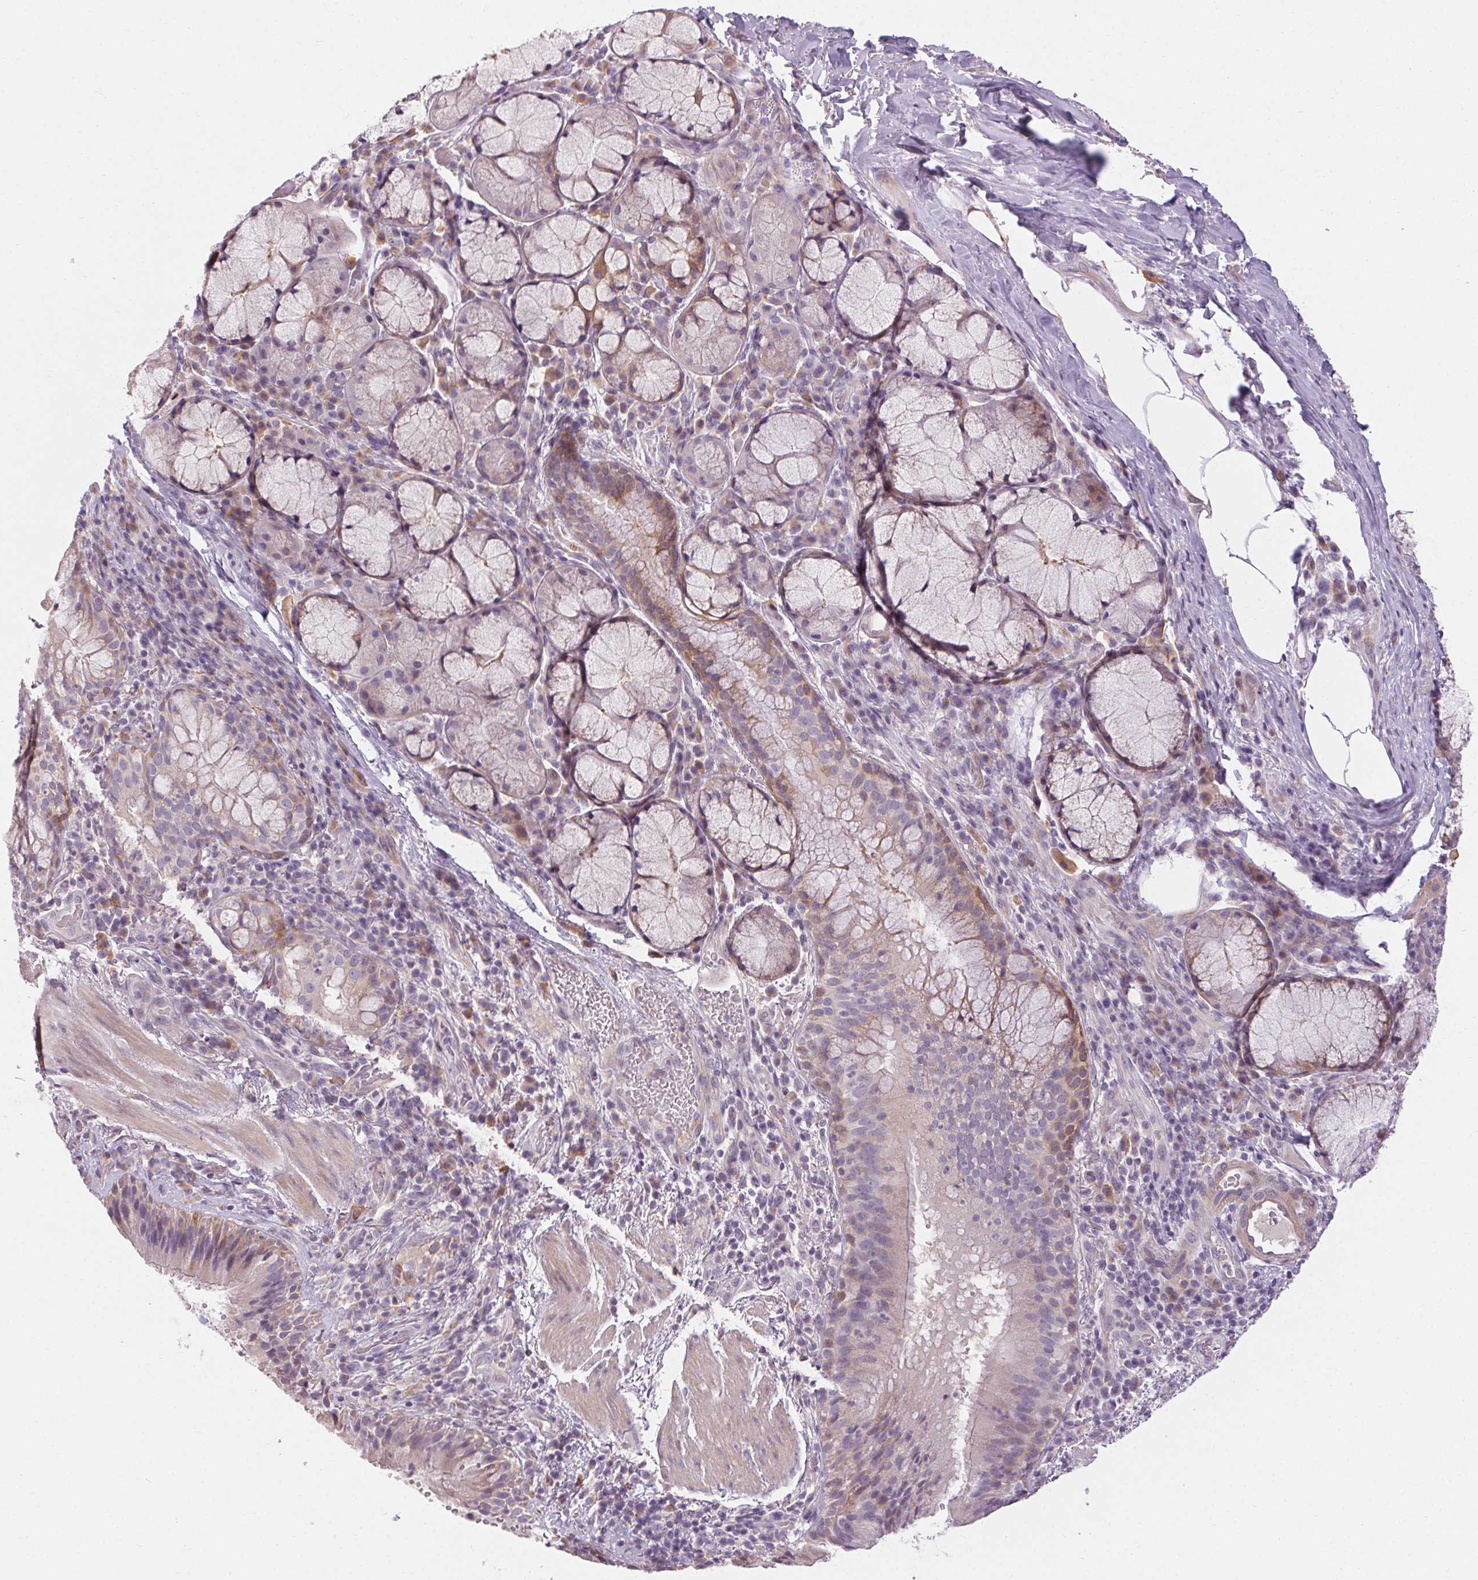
{"staining": {"intensity": "weak", "quantity": "25%-75%", "location": "cytoplasmic/membranous"}, "tissue": "bronchus", "cell_type": "Respiratory epithelial cells", "image_type": "normal", "snomed": [{"axis": "morphology", "description": "Normal tissue, NOS"}, {"axis": "topography", "description": "Lymph node"}, {"axis": "topography", "description": "Bronchus"}], "caption": "There is low levels of weak cytoplasmic/membranous staining in respiratory epithelial cells of unremarkable bronchus, as demonstrated by immunohistochemical staining (brown color).", "gene": "TMEM52B", "patient": {"sex": "male", "age": 56}}